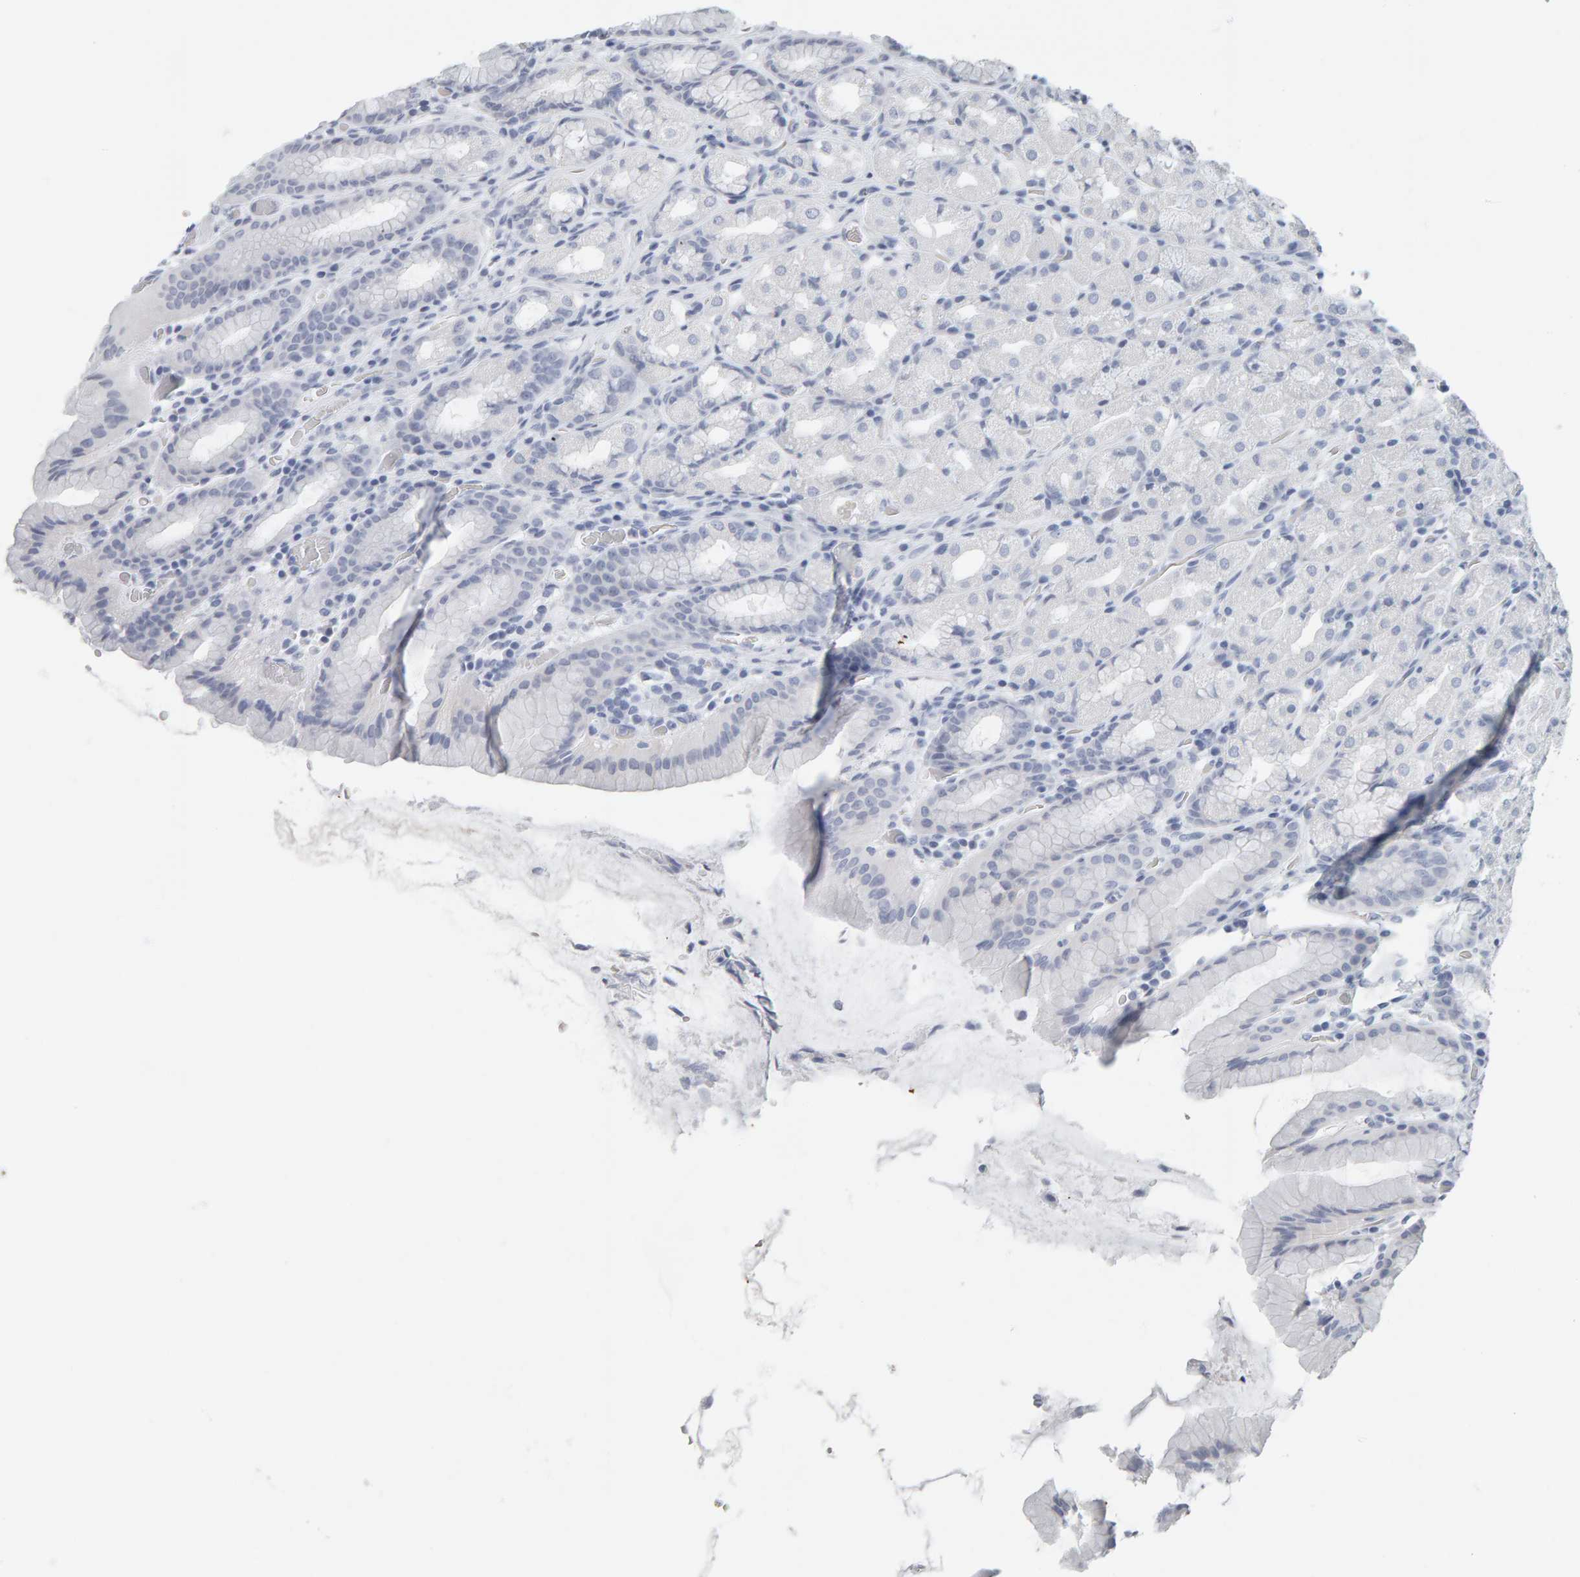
{"staining": {"intensity": "negative", "quantity": "none", "location": "none"}, "tissue": "stomach", "cell_type": "Glandular cells", "image_type": "normal", "snomed": [{"axis": "morphology", "description": "Normal tissue, NOS"}, {"axis": "topography", "description": "Stomach, upper"}], "caption": "This is a micrograph of immunohistochemistry staining of unremarkable stomach, which shows no positivity in glandular cells.", "gene": "SPACA3", "patient": {"sex": "male", "age": 68}}